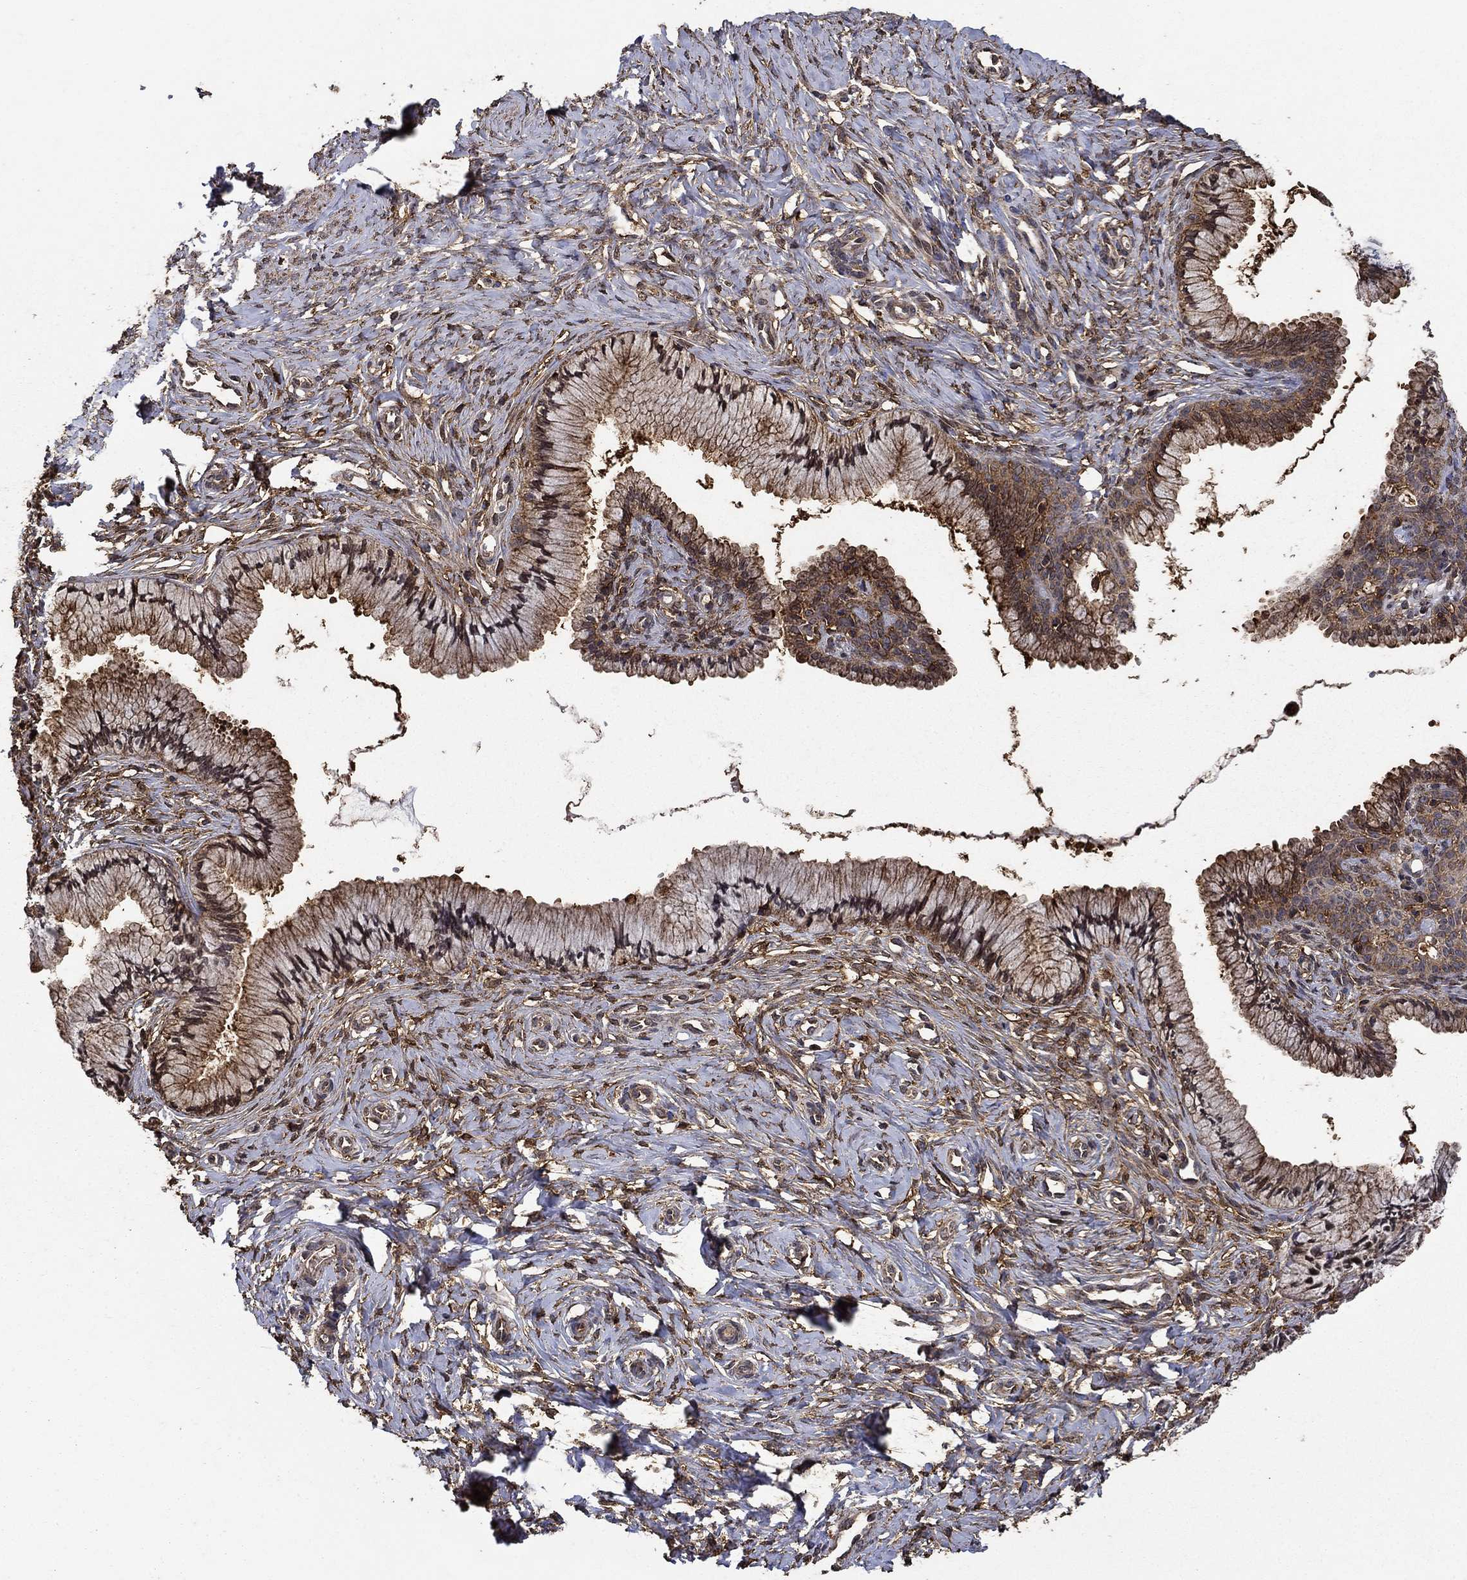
{"staining": {"intensity": "moderate", "quantity": "25%-75%", "location": "cytoplasmic/membranous"}, "tissue": "cervix", "cell_type": "Glandular cells", "image_type": "normal", "snomed": [{"axis": "morphology", "description": "Normal tissue, NOS"}, {"axis": "topography", "description": "Cervix"}], "caption": "Immunohistochemical staining of normal cervix demonstrates medium levels of moderate cytoplasmic/membranous expression in approximately 25%-75% of glandular cells. The staining was performed using DAB (3,3'-diaminobenzidine), with brown indicating positive protein expression. Nuclei are stained blue with hematoxylin.", "gene": "IFRD1", "patient": {"sex": "female", "age": 37}}